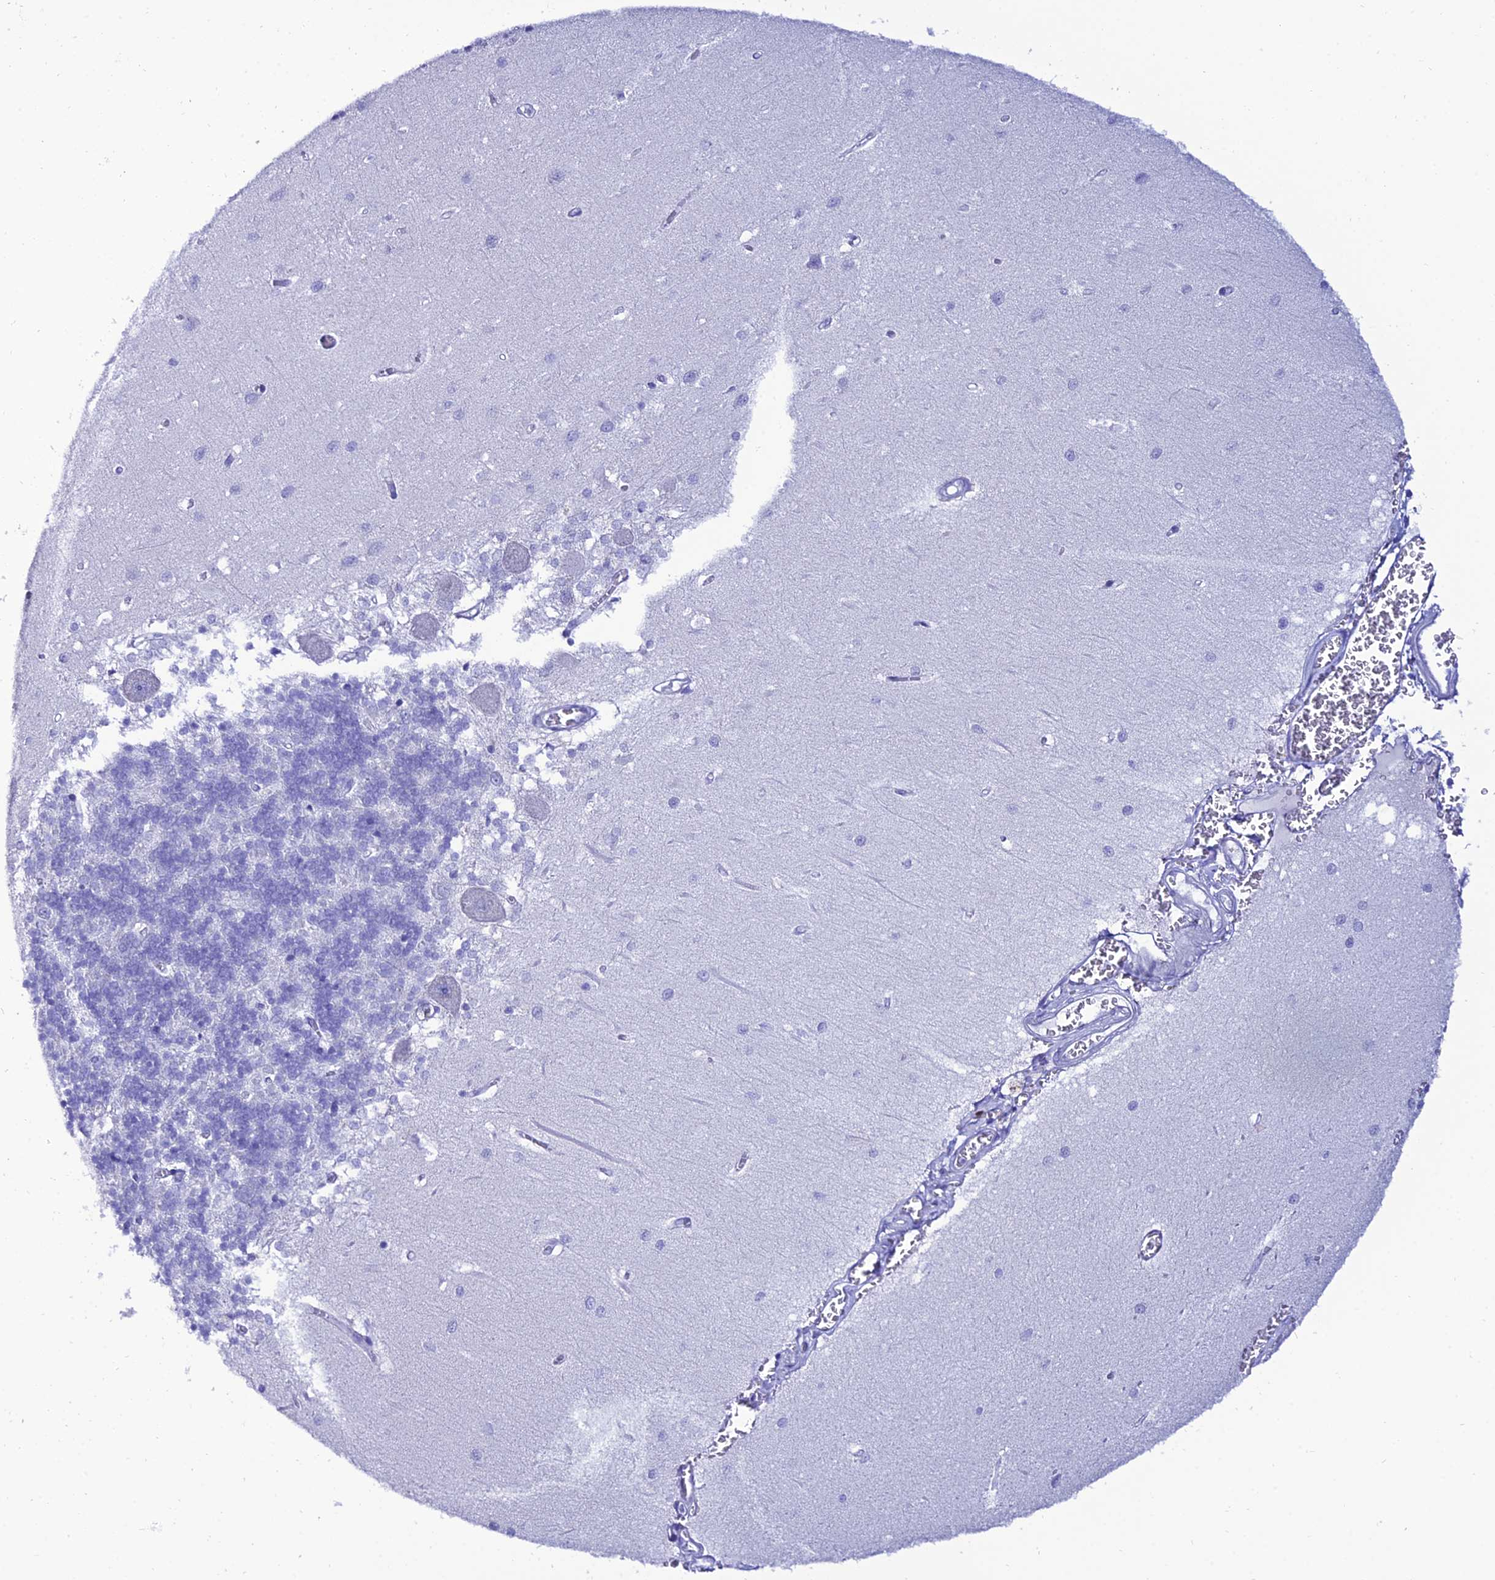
{"staining": {"intensity": "negative", "quantity": "none", "location": "none"}, "tissue": "cerebellum", "cell_type": "Cells in granular layer", "image_type": "normal", "snomed": [{"axis": "morphology", "description": "Normal tissue, NOS"}, {"axis": "topography", "description": "Cerebellum"}], "caption": "Immunohistochemistry image of unremarkable cerebellum stained for a protein (brown), which shows no positivity in cells in granular layer.", "gene": "OR4D5", "patient": {"sex": "male", "age": 37}}